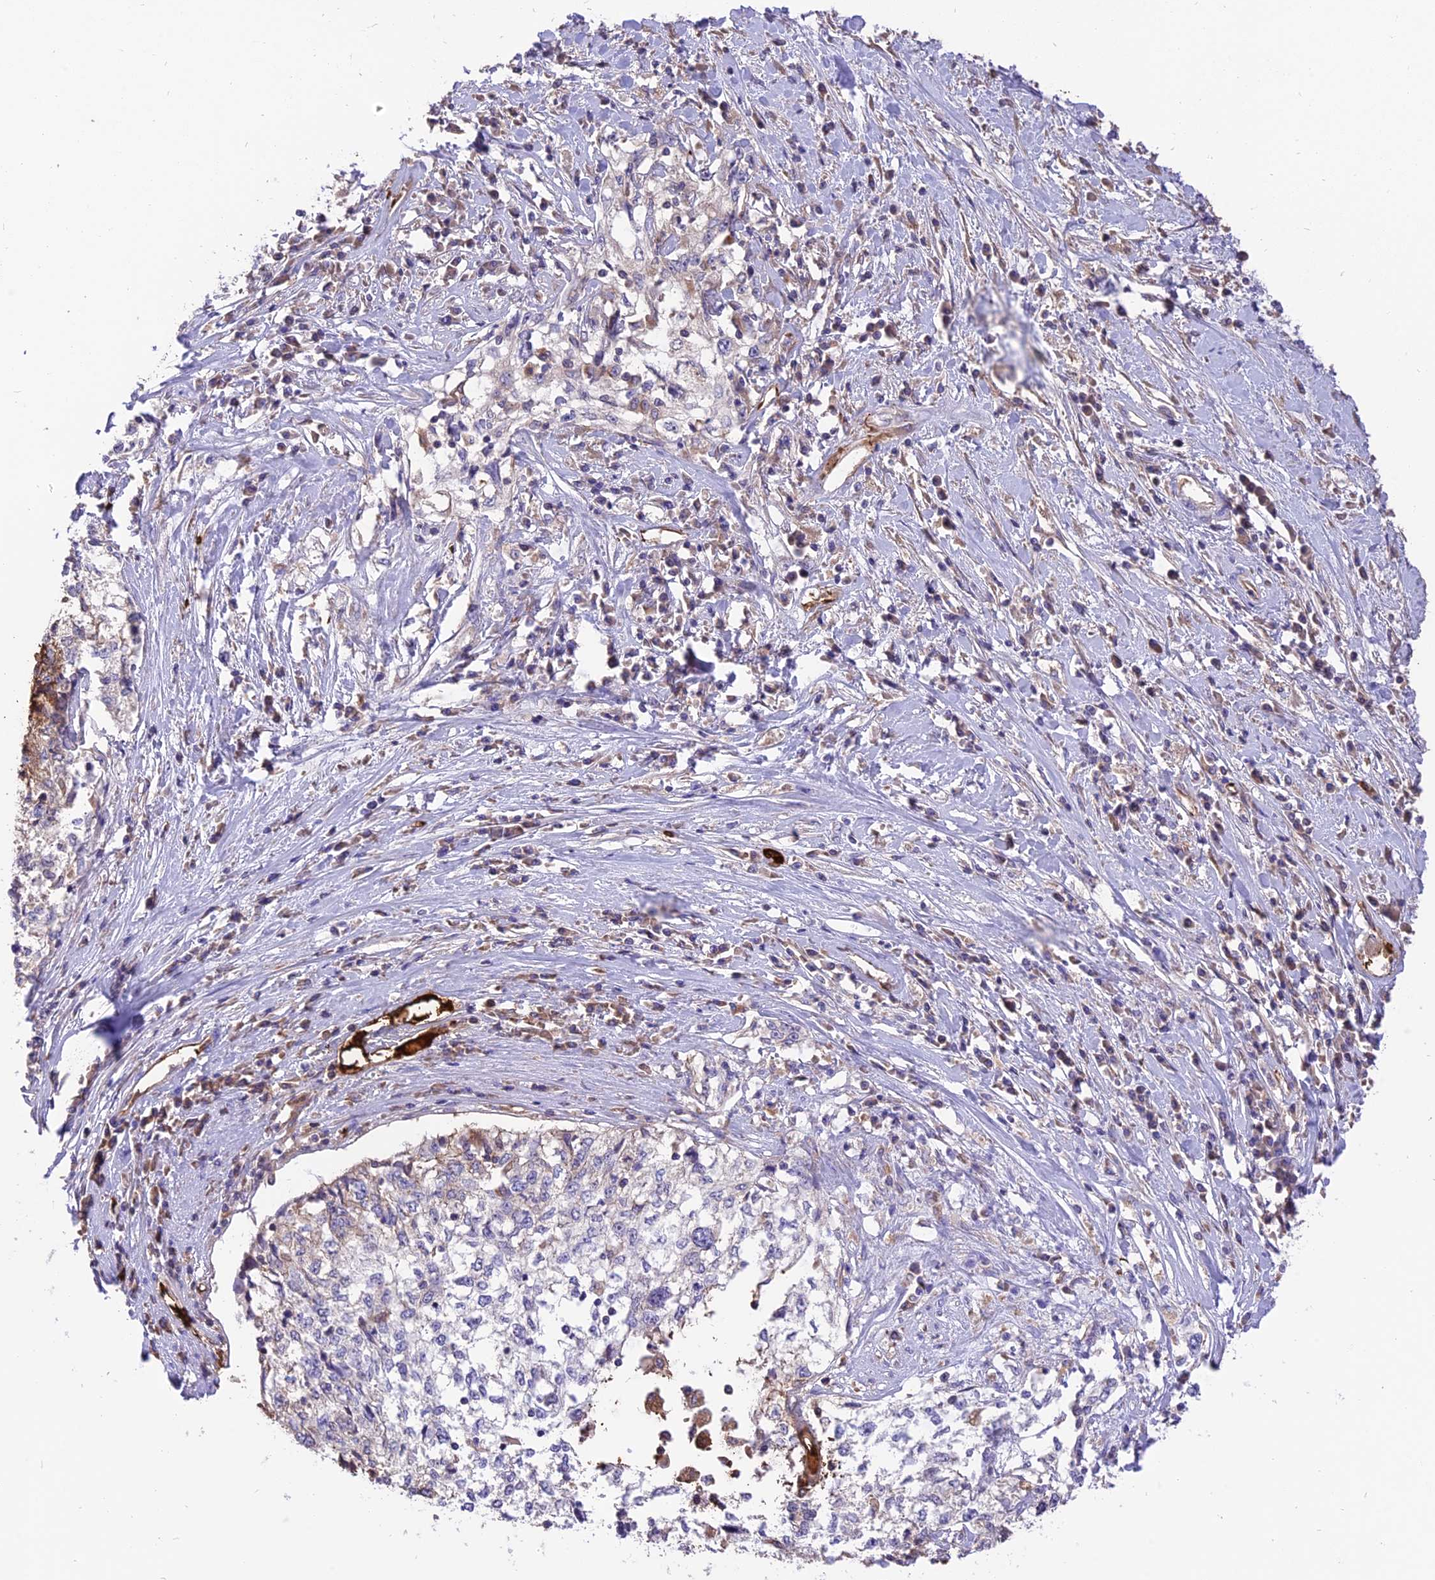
{"staining": {"intensity": "negative", "quantity": "none", "location": "none"}, "tissue": "cervical cancer", "cell_type": "Tumor cells", "image_type": "cancer", "snomed": [{"axis": "morphology", "description": "Squamous cell carcinoma, NOS"}, {"axis": "topography", "description": "Cervix"}], "caption": "This is an IHC micrograph of human squamous cell carcinoma (cervical). There is no expression in tumor cells.", "gene": "TTC4", "patient": {"sex": "female", "age": 57}}